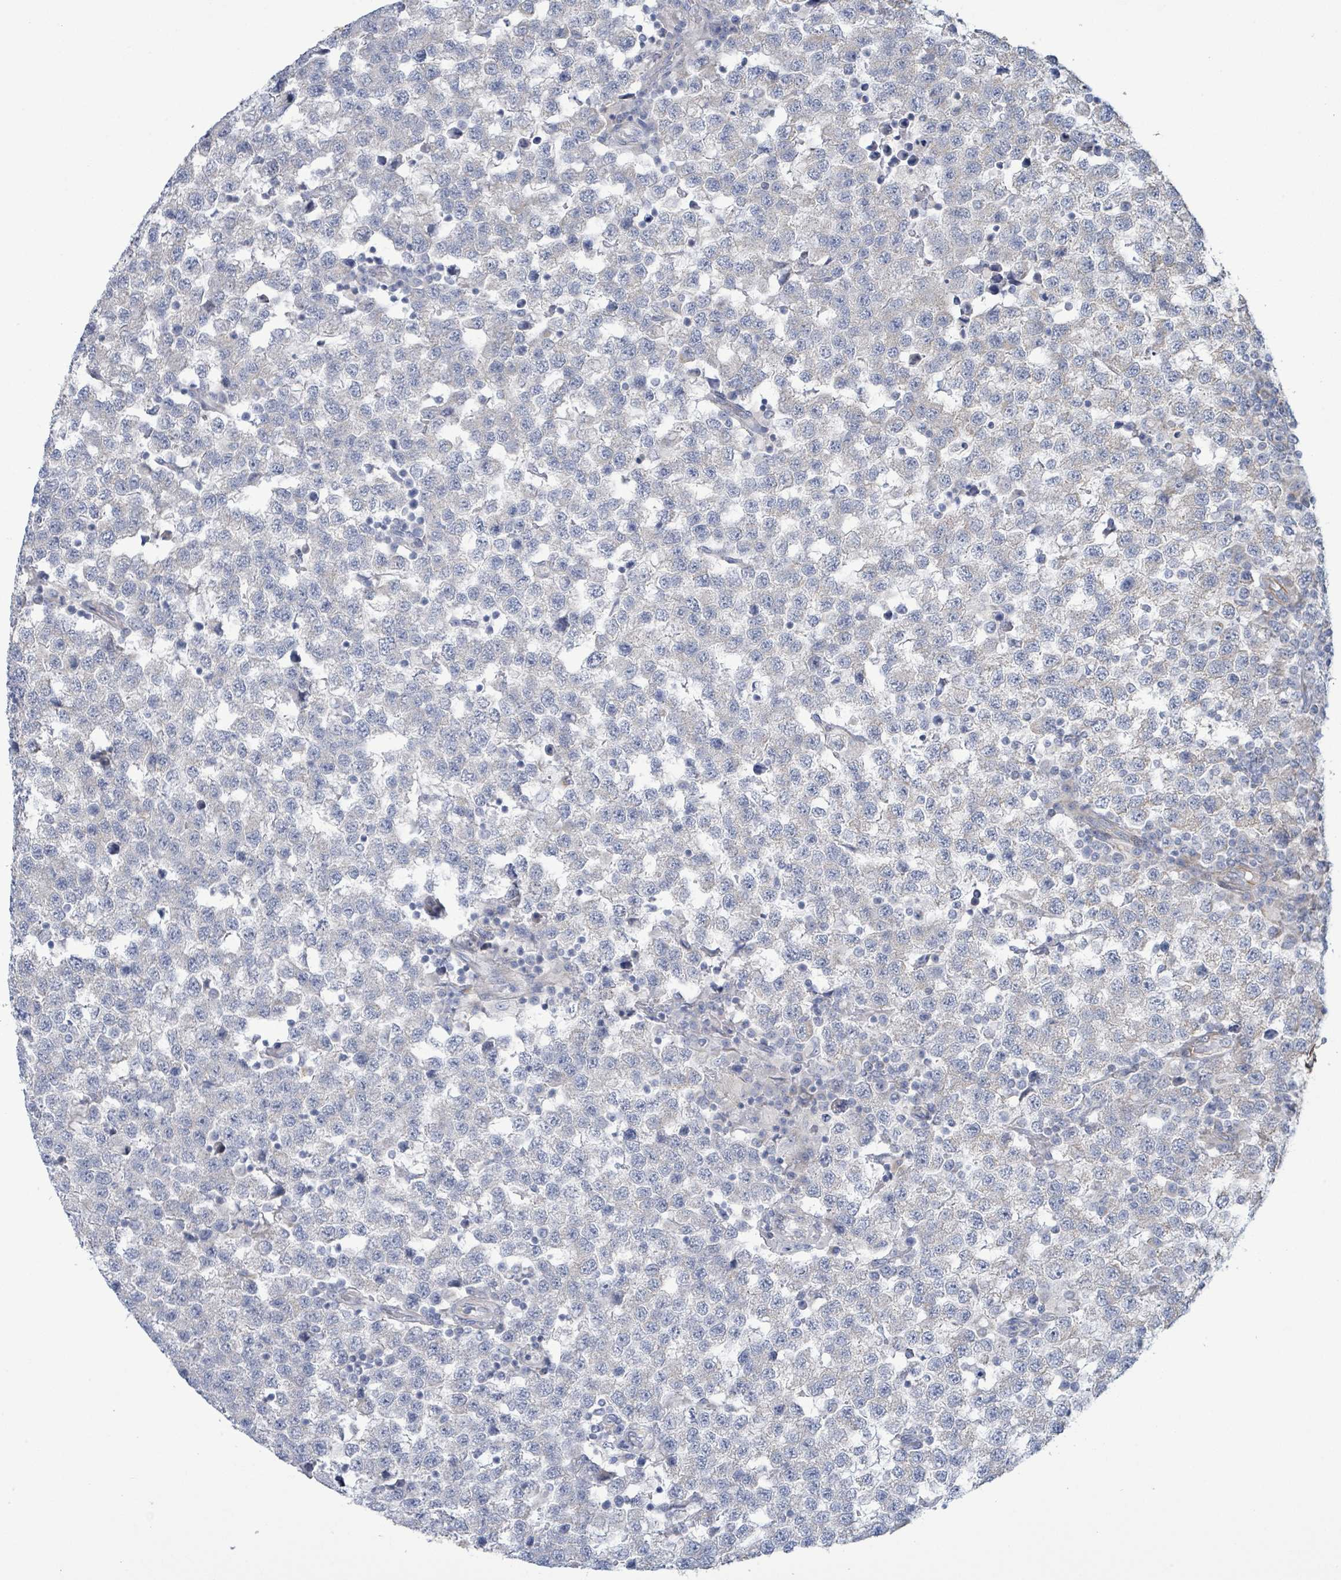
{"staining": {"intensity": "negative", "quantity": "none", "location": "none"}, "tissue": "testis cancer", "cell_type": "Tumor cells", "image_type": "cancer", "snomed": [{"axis": "morphology", "description": "Seminoma, NOS"}, {"axis": "topography", "description": "Testis"}], "caption": "An image of human testis cancer (seminoma) is negative for staining in tumor cells.", "gene": "ALG12", "patient": {"sex": "male", "age": 34}}